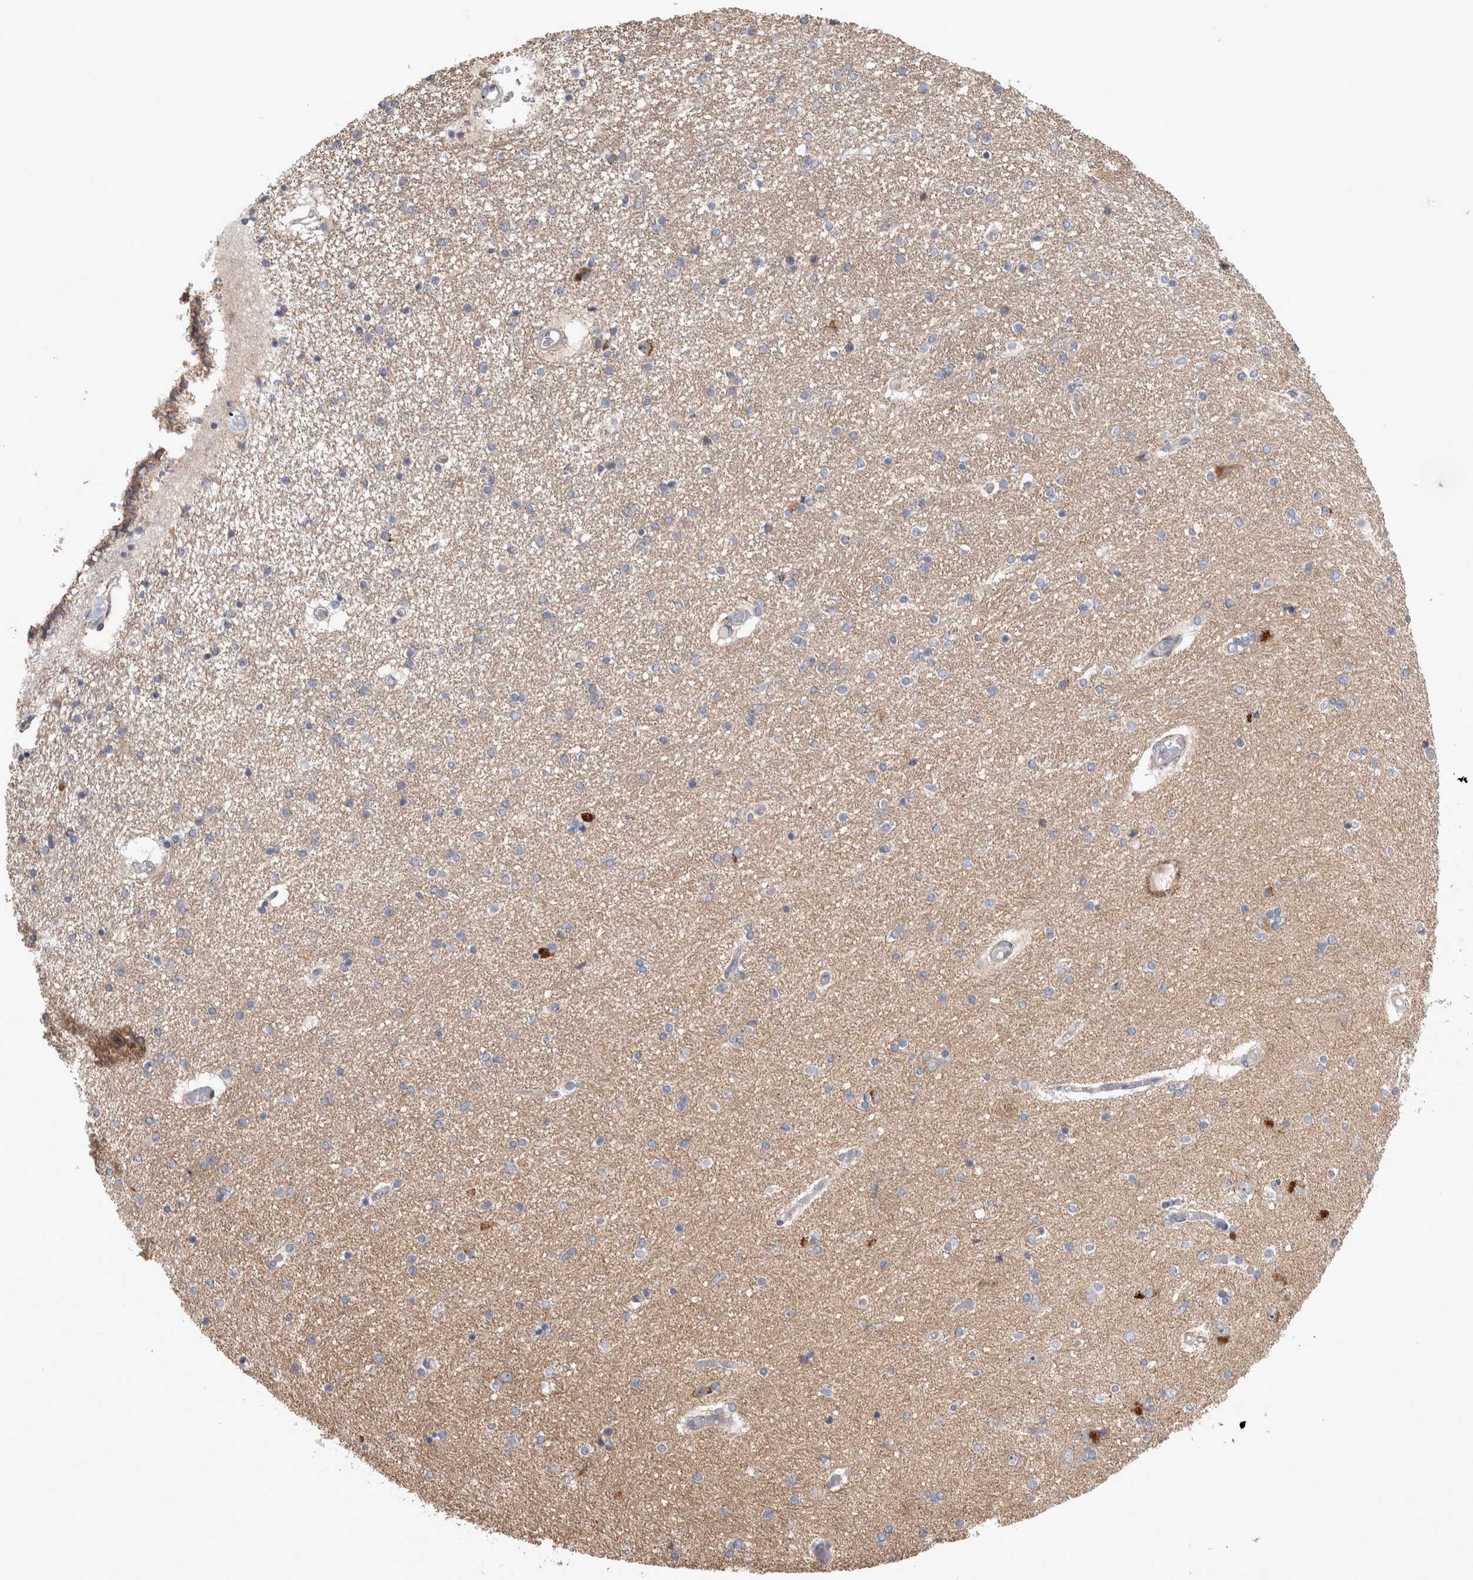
{"staining": {"intensity": "weak", "quantity": "<25%", "location": "cytoplasmic/membranous"}, "tissue": "hippocampus", "cell_type": "Glial cells", "image_type": "normal", "snomed": [{"axis": "morphology", "description": "Normal tissue, NOS"}, {"axis": "topography", "description": "Hippocampus"}], "caption": "High power microscopy micrograph of an immunohistochemistry (IHC) micrograph of normal hippocampus, revealing no significant expression in glial cells.", "gene": "SCO1", "patient": {"sex": "female", "age": 54}}